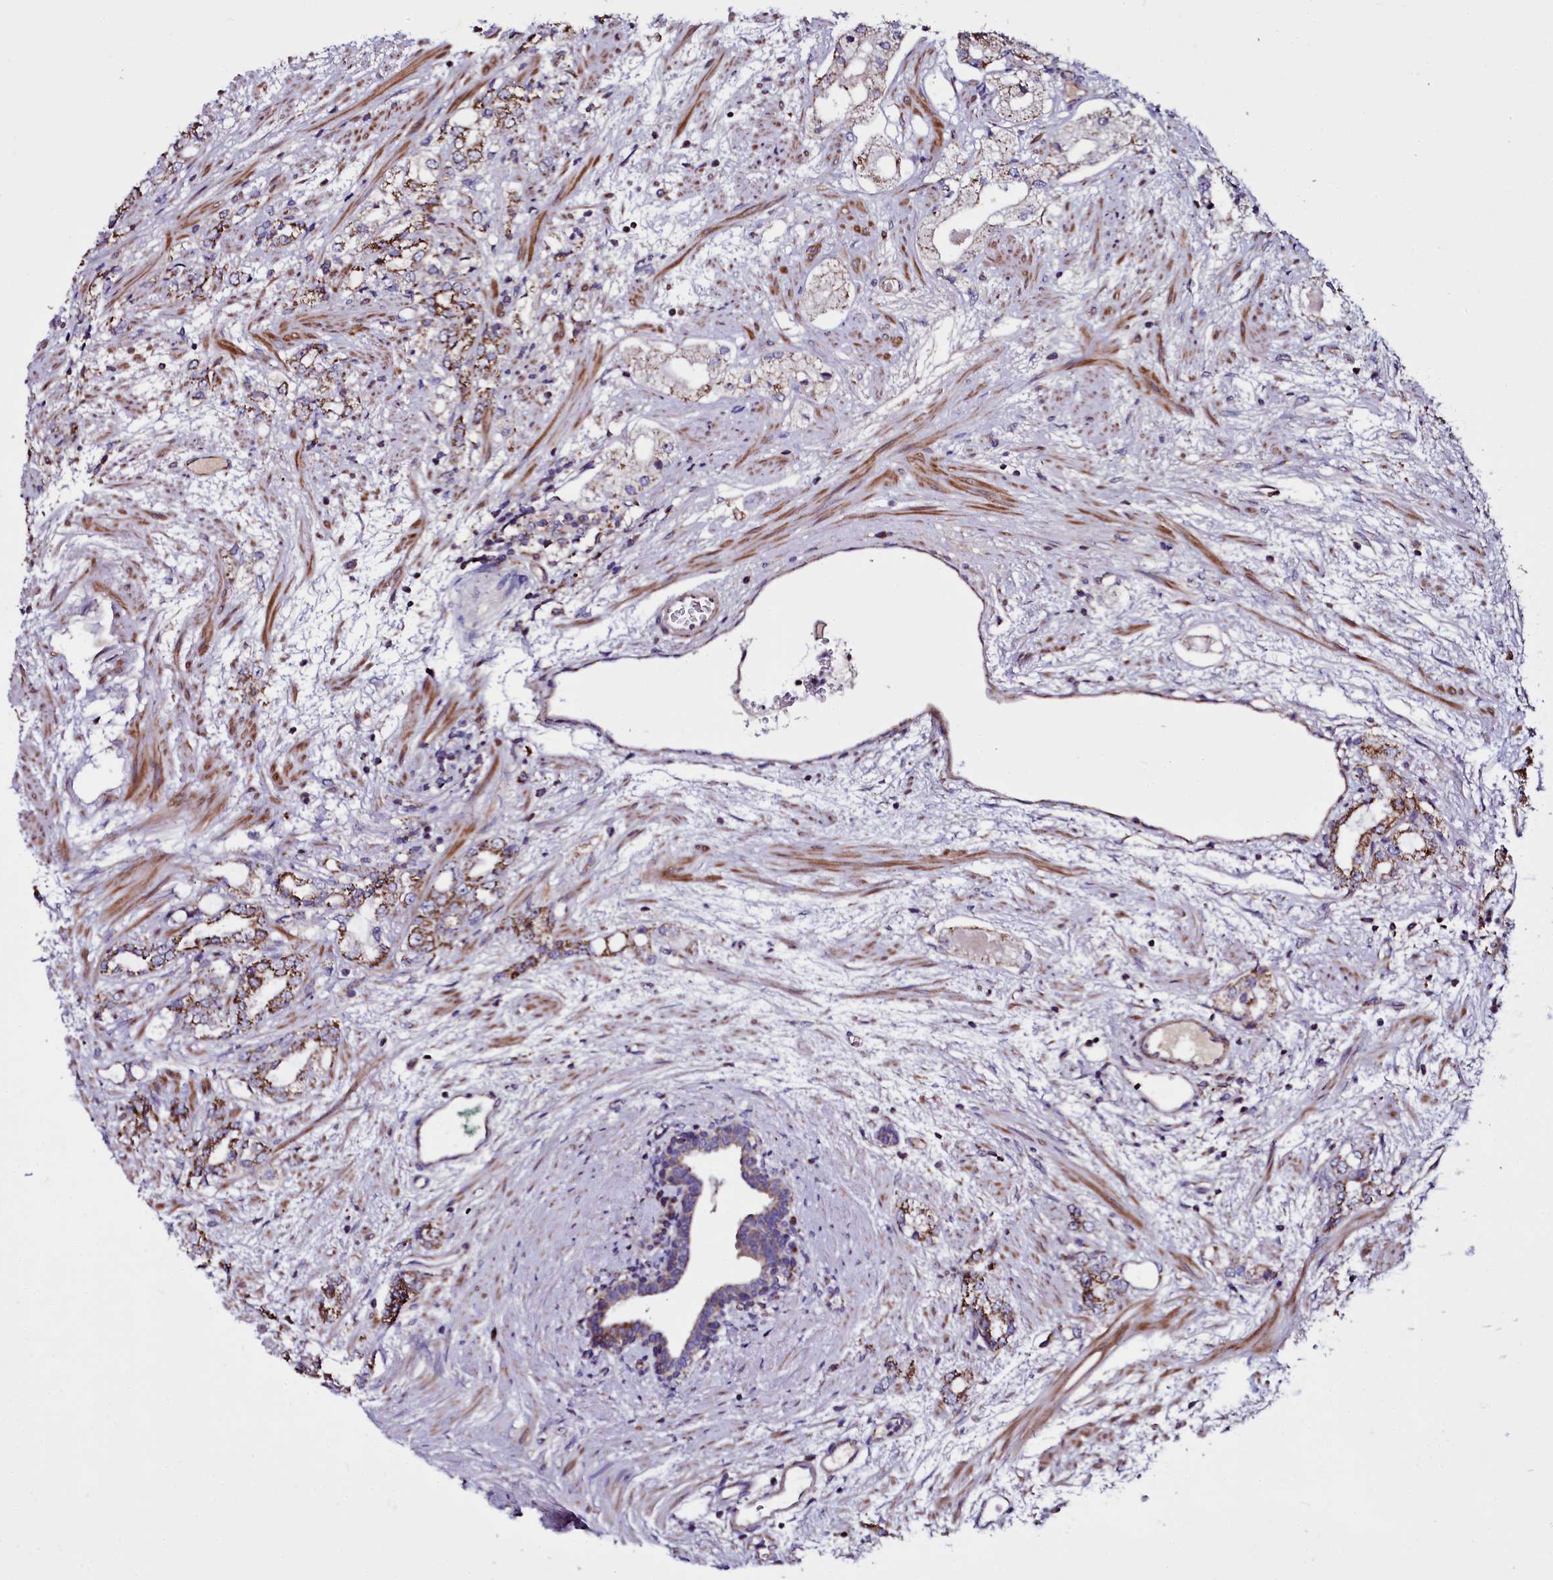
{"staining": {"intensity": "moderate", "quantity": ">75%", "location": "cytoplasmic/membranous"}, "tissue": "prostate cancer", "cell_type": "Tumor cells", "image_type": "cancer", "snomed": [{"axis": "morphology", "description": "Adenocarcinoma, High grade"}, {"axis": "topography", "description": "Prostate"}], "caption": "Moderate cytoplasmic/membranous staining for a protein is seen in about >75% of tumor cells of prostate cancer using immunohistochemistry (IHC).", "gene": "NAA80", "patient": {"sex": "male", "age": 64}}